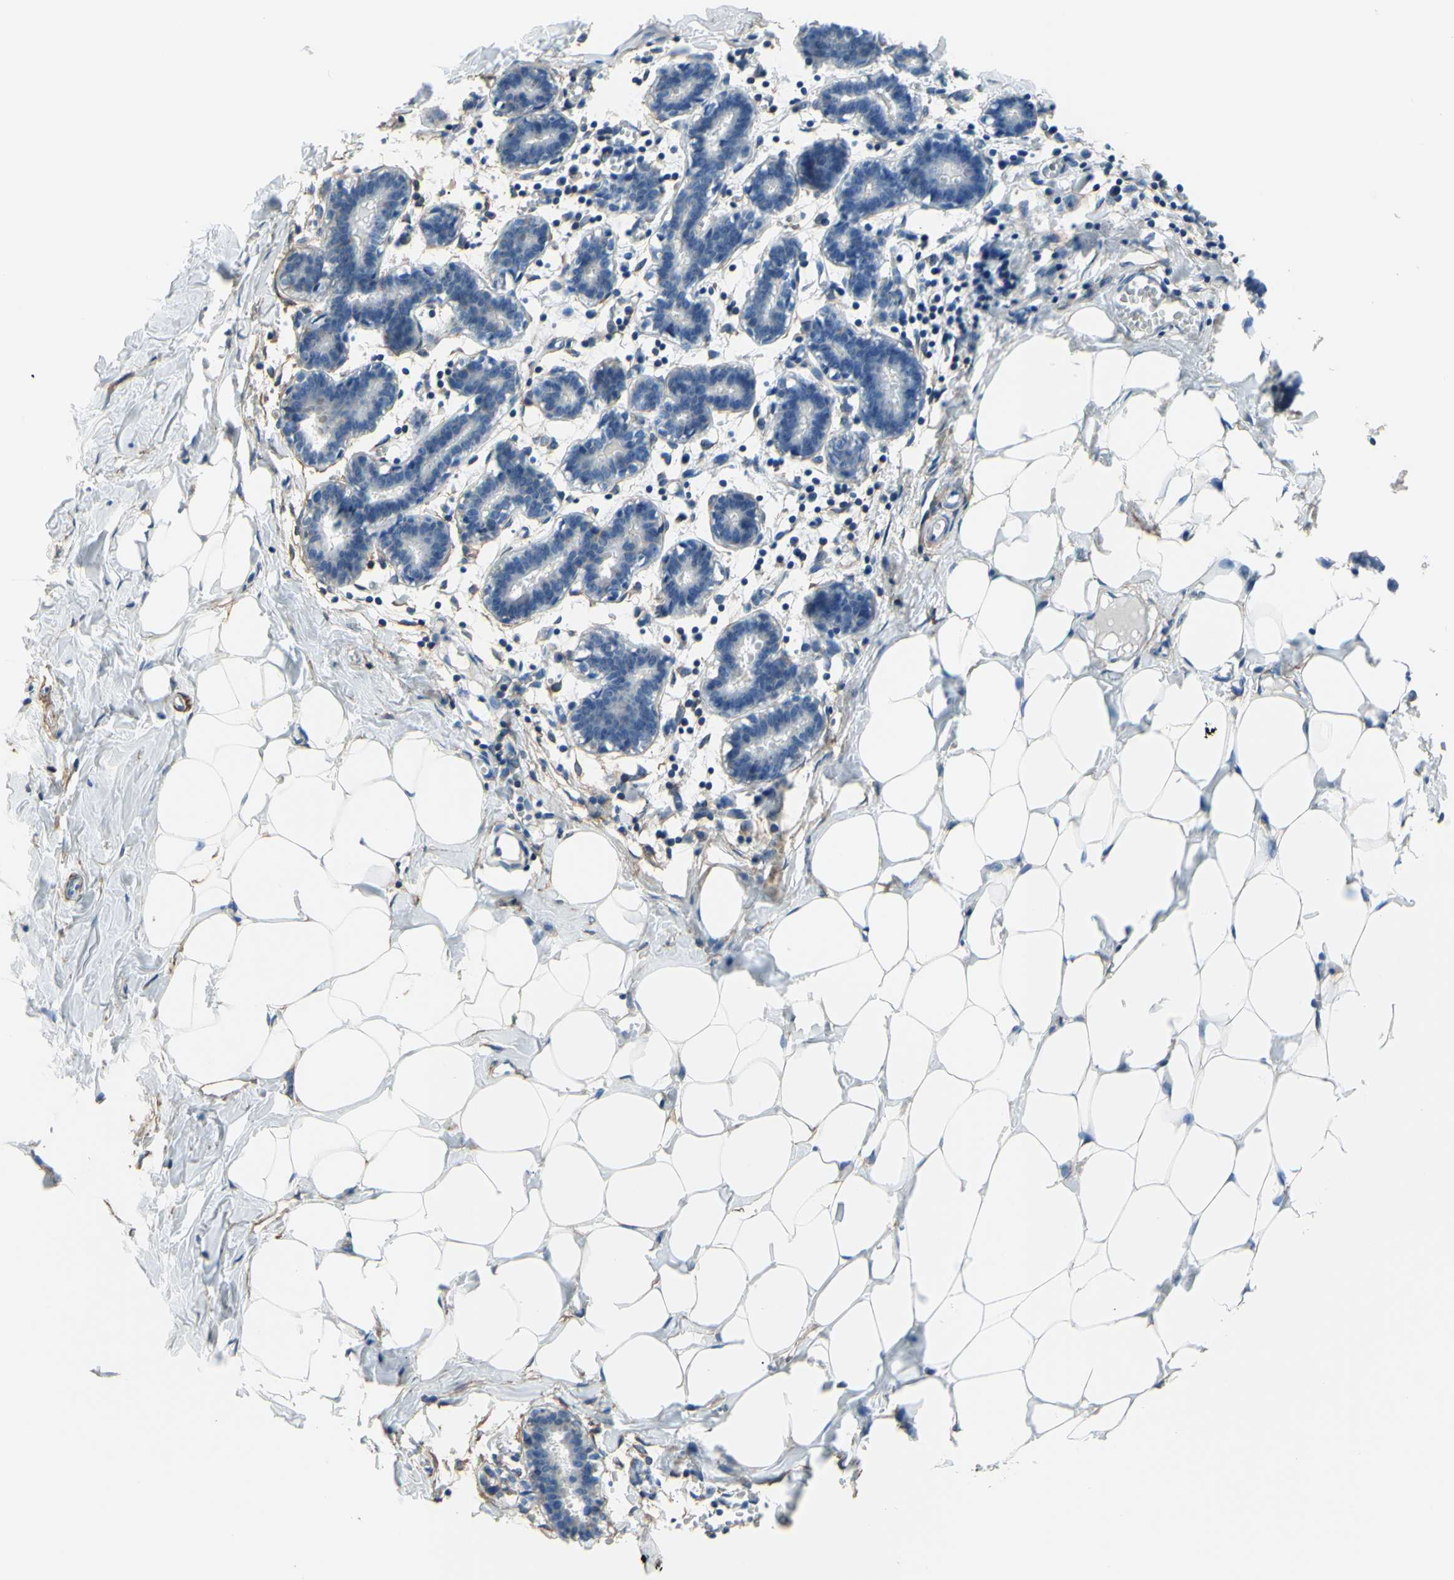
{"staining": {"intensity": "negative", "quantity": "none", "location": "none"}, "tissue": "breast", "cell_type": "Adipocytes", "image_type": "normal", "snomed": [{"axis": "morphology", "description": "Normal tissue, NOS"}, {"axis": "topography", "description": "Breast"}], "caption": "Immunohistochemical staining of unremarkable breast shows no significant positivity in adipocytes. (DAB immunohistochemistry with hematoxylin counter stain).", "gene": "ADD1", "patient": {"sex": "female", "age": 27}}